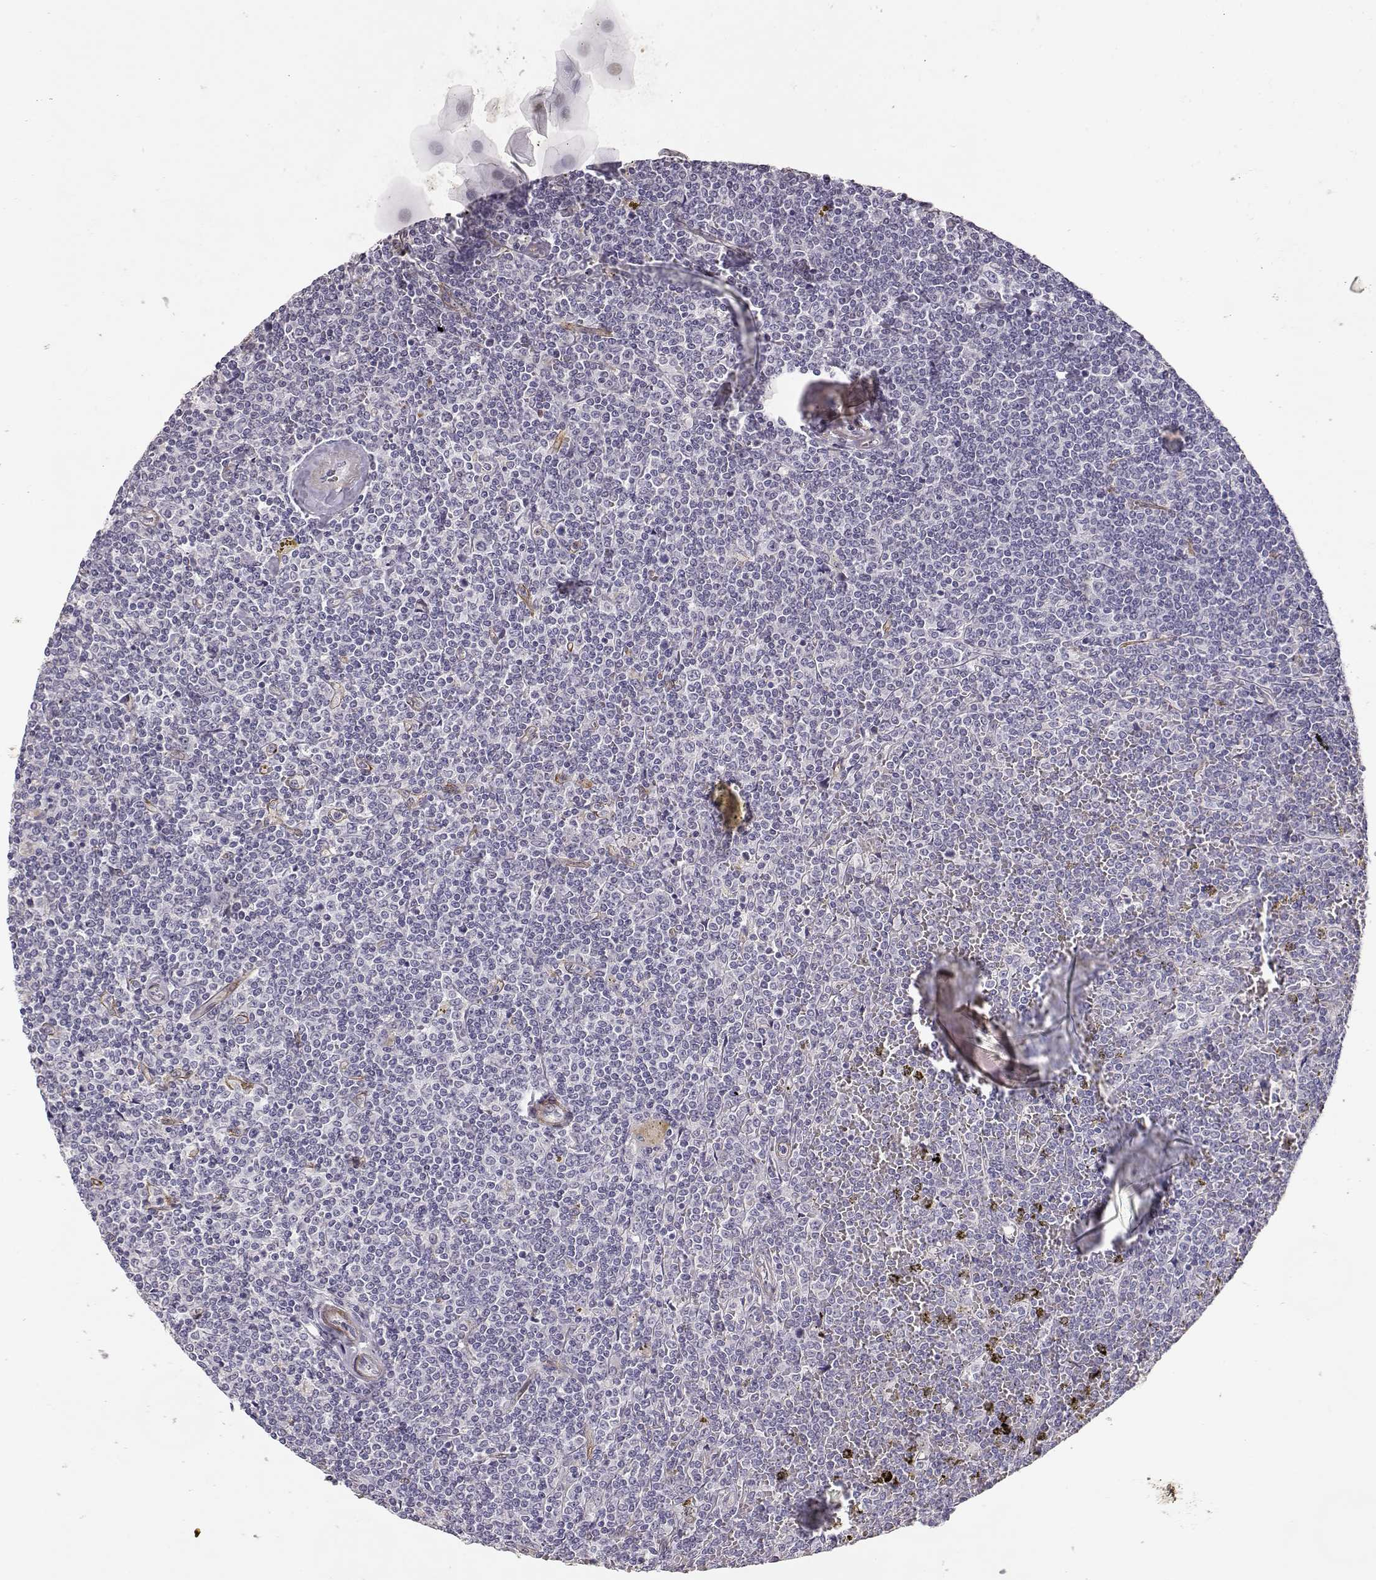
{"staining": {"intensity": "negative", "quantity": "none", "location": "none"}, "tissue": "lymphoma", "cell_type": "Tumor cells", "image_type": "cancer", "snomed": [{"axis": "morphology", "description": "Malignant lymphoma, non-Hodgkin's type, Low grade"}, {"axis": "topography", "description": "Spleen"}], "caption": "IHC image of neoplastic tissue: human malignant lymphoma, non-Hodgkin's type (low-grade) stained with DAB shows no significant protein positivity in tumor cells.", "gene": "LAMC1", "patient": {"sex": "female", "age": 19}}